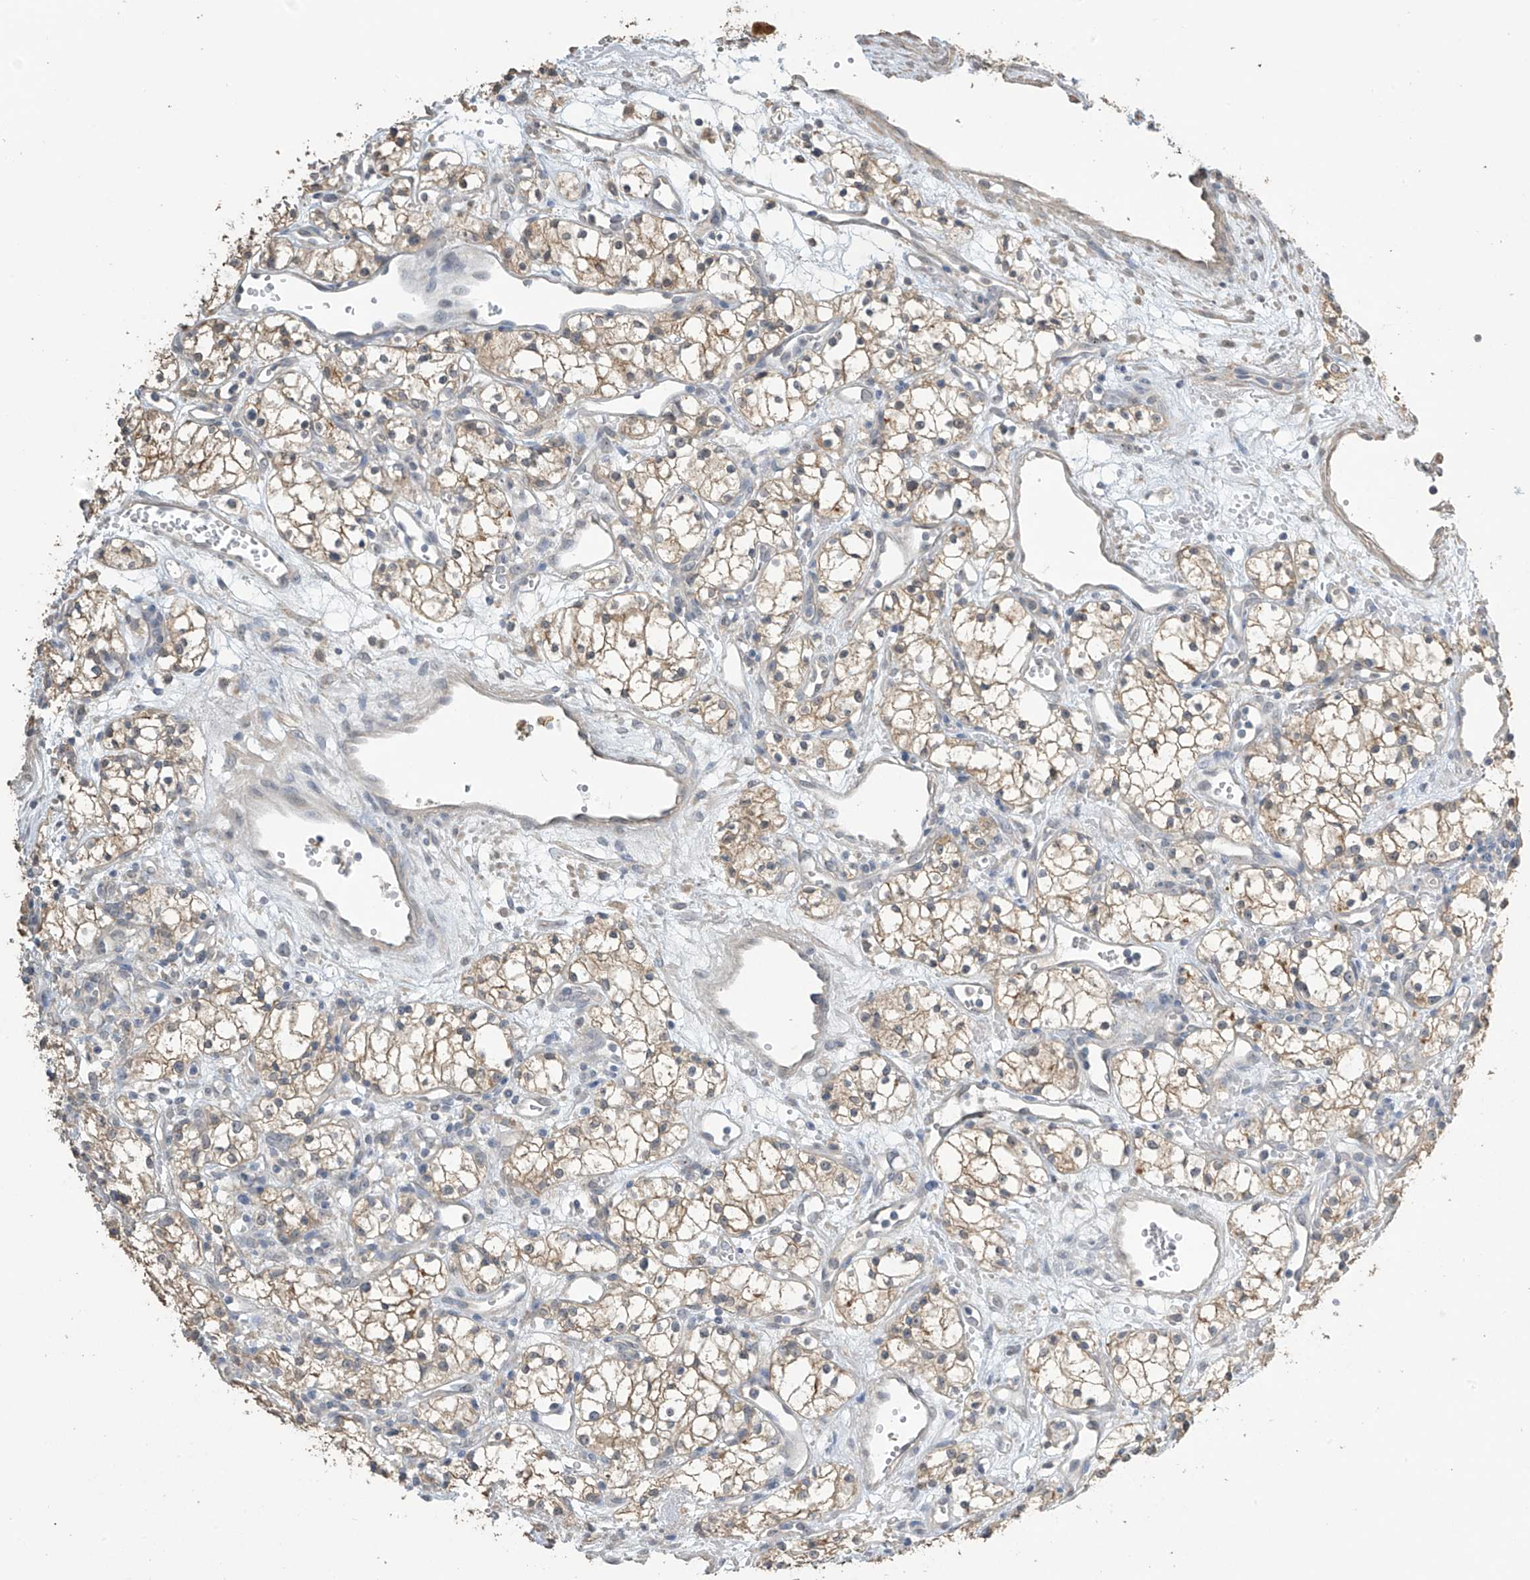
{"staining": {"intensity": "moderate", "quantity": ">75%", "location": "cytoplasmic/membranous"}, "tissue": "renal cancer", "cell_type": "Tumor cells", "image_type": "cancer", "snomed": [{"axis": "morphology", "description": "Adenocarcinoma, NOS"}, {"axis": "topography", "description": "Kidney"}], "caption": "Human renal adenocarcinoma stained with a protein marker displays moderate staining in tumor cells.", "gene": "SLFN14", "patient": {"sex": "male", "age": 59}}